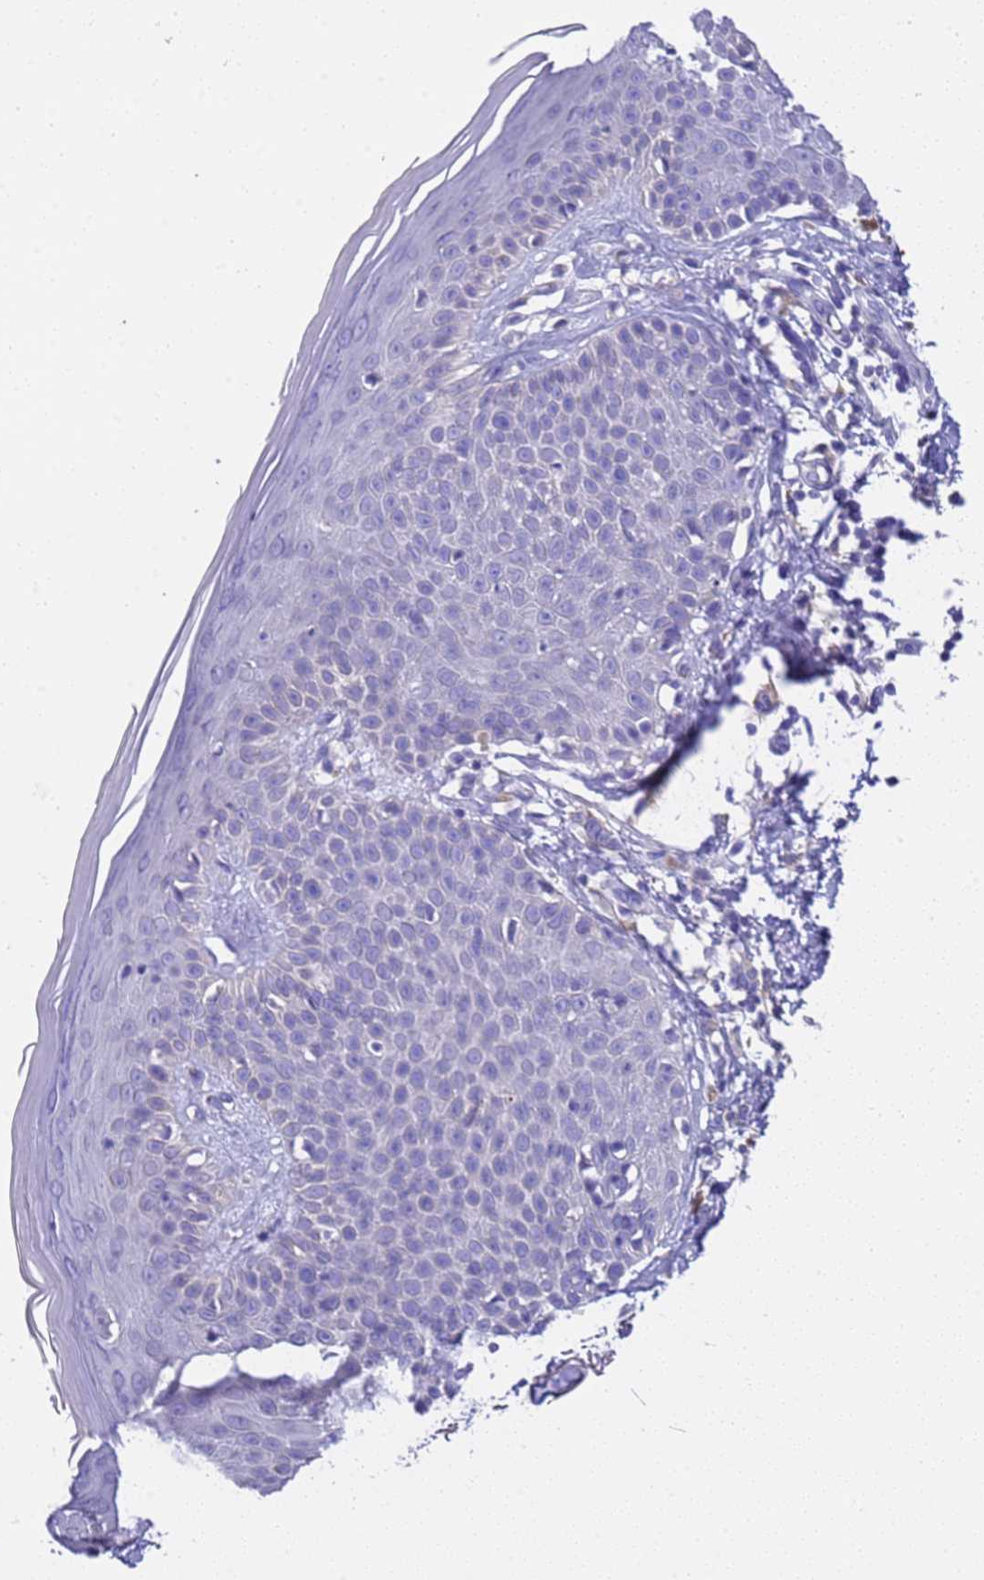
{"staining": {"intensity": "negative", "quantity": "none", "location": "none"}, "tissue": "skin", "cell_type": "Fibroblasts", "image_type": "normal", "snomed": [{"axis": "morphology", "description": "Normal tissue, NOS"}, {"axis": "topography", "description": "Skin"}], "caption": "Image shows no protein expression in fibroblasts of unremarkable skin.", "gene": "SLC24A3", "patient": {"sex": "female", "age": 58}}